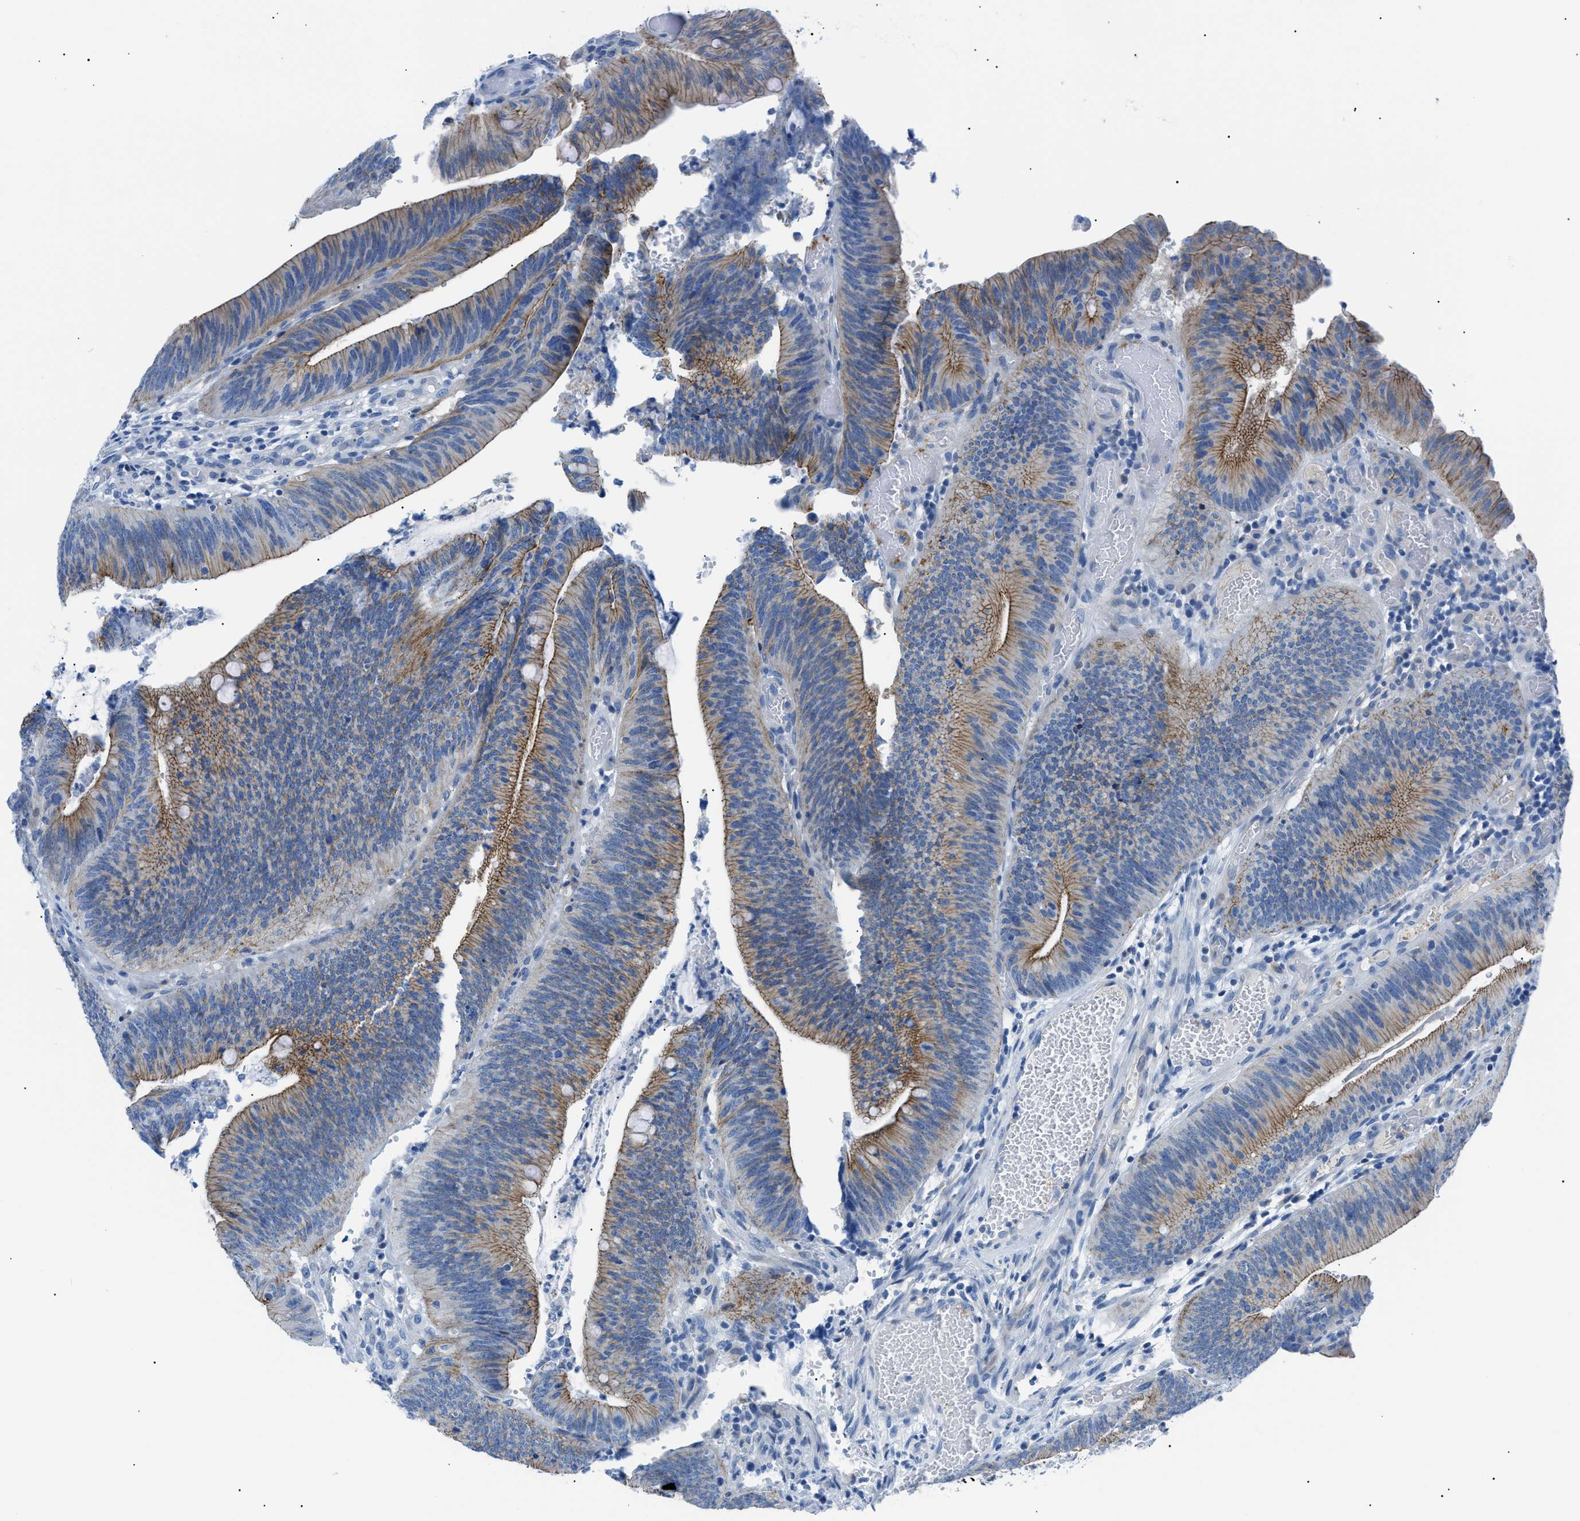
{"staining": {"intensity": "moderate", "quantity": ">75%", "location": "cytoplasmic/membranous"}, "tissue": "colorectal cancer", "cell_type": "Tumor cells", "image_type": "cancer", "snomed": [{"axis": "morphology", "description": "Normal tissue, NOS"}, {"axis": "morphology", "description": "Adenocarcinoma, NOS"}, {"axis": "topography", "description": "Rectum"}], "caption": "Protein expression analysis of human colorectal adenocarcinoma reveals moderate cytoplasmic/membranous positivity in approximately >75% of tumor cells.", "gene": "ZDHHC24", "patient": {"sex": "female", "age": 66}}